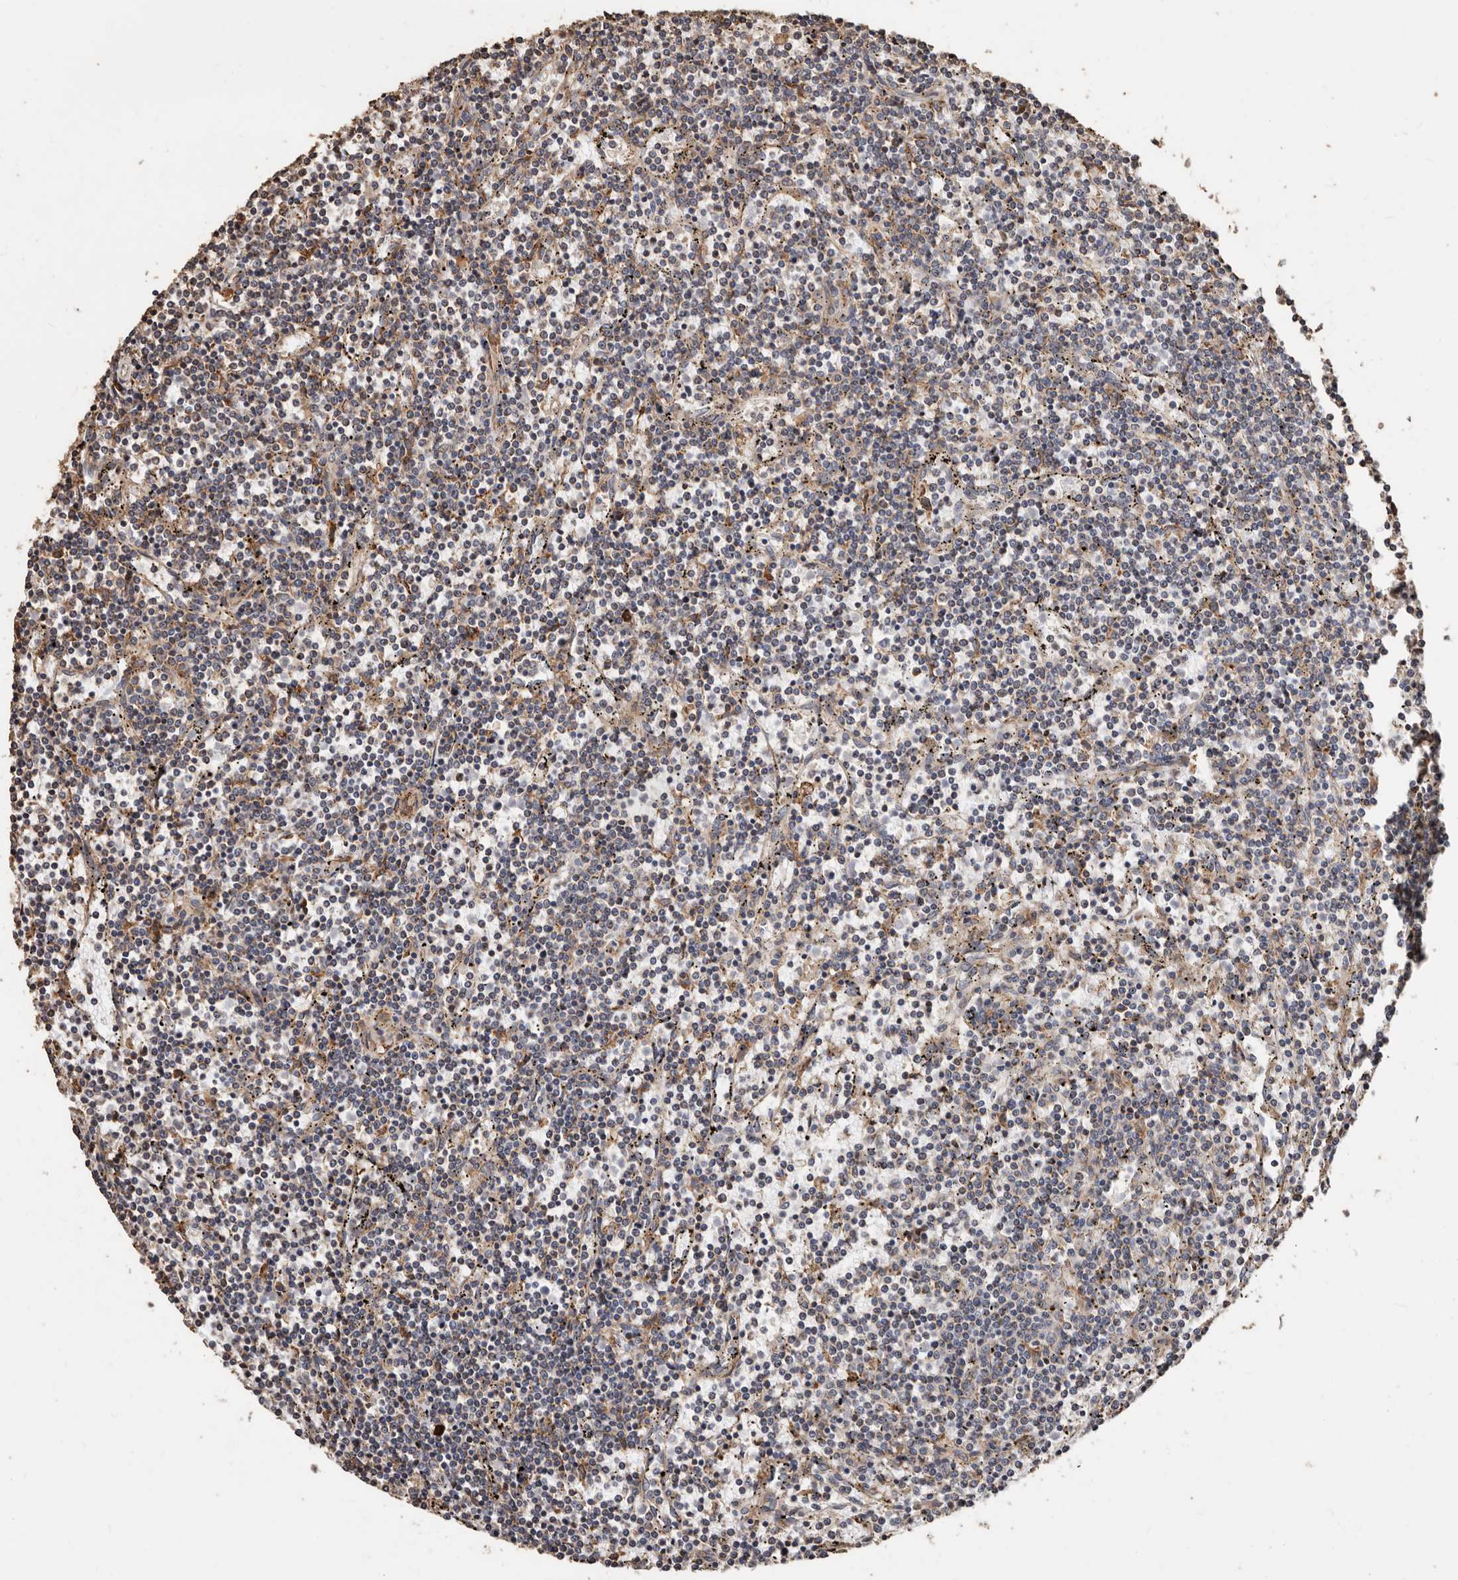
{"staining": {"intensity": "weak", "quantity": "<25%", "location": "cytoplasmic/membranous"}, "tissue": "lymphoma", "cell_type": "Tumor cells", "image_type": "cancer", "snomed": [{"axis": "morphology", "description": "Malignant lymphoma, non-Hodgkin's type, Low grade"}, {"axis": "topography", "description": "Spleen"}], "caption": "A high-resolution image shows IHC staining of lymphoma, which demonstrates no significant expression in tumor cells.", "gene": "OSGIN2", "patient": {"sex": "female", "age": 50}}